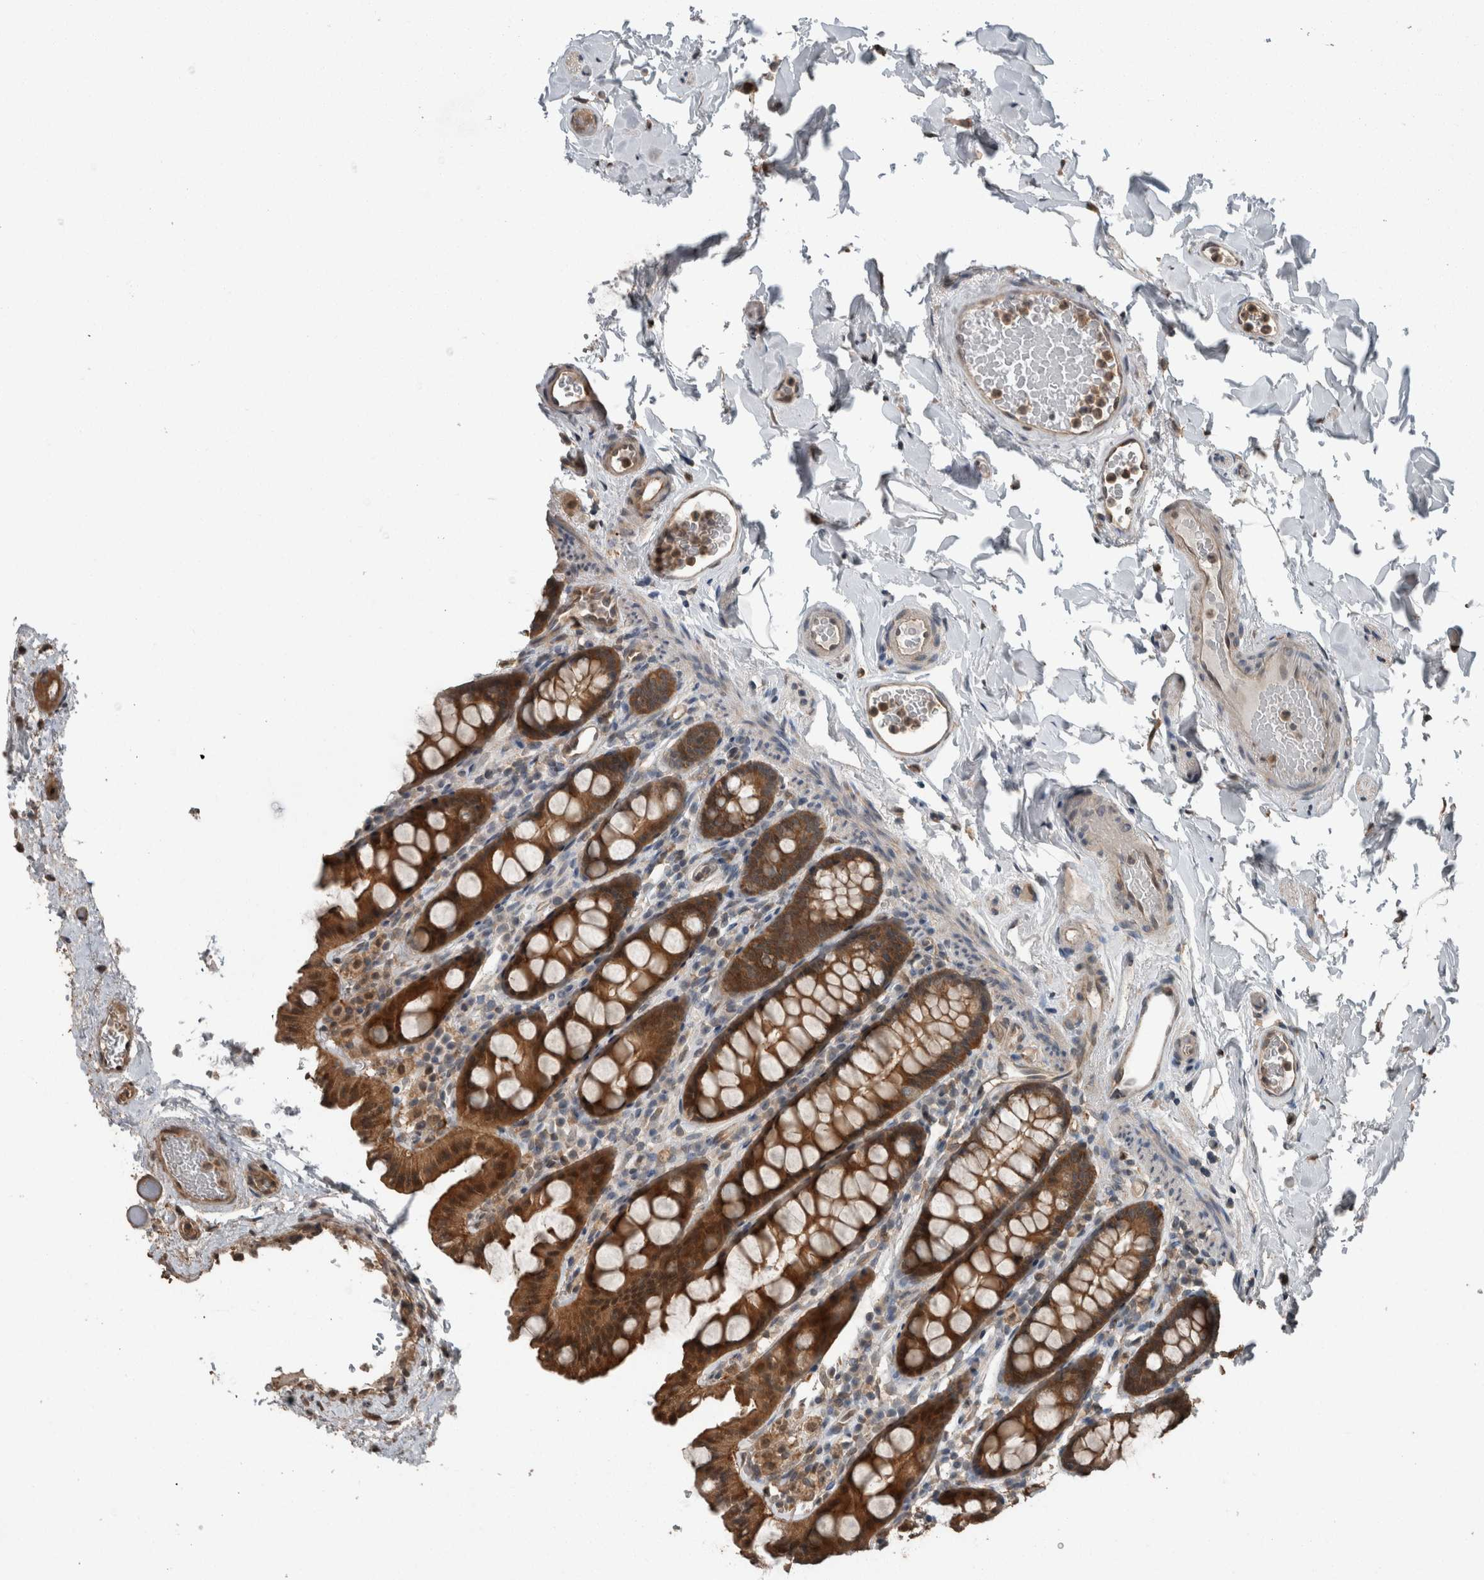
{"staining": {"intensity": "moderate", "quantity": ">75%", "location": "cytoplasmic/membranous,nuclear"}, "tissue": "colon", "cell_type": "Endothelial cells", "image_type": "normal", "snomed": [{"axis": "morphology", "description": "Normal tissue, NOS"}, {"axis": "topography", "description": "Colon"}, {"axis": "topography", "description": "Peripheral nerve tissue"}], "caption": "A high-resolution micrograph shows immunohistochemistry staining of benign colon, which shows moderate cytoplasmic/membranous,nuclear staining in about >75% of endothelial cells. (IHC, brightfield microscopy, high magnification).", "gene": "MYO1E", "patient": {"sex": "female", "age": 61}}